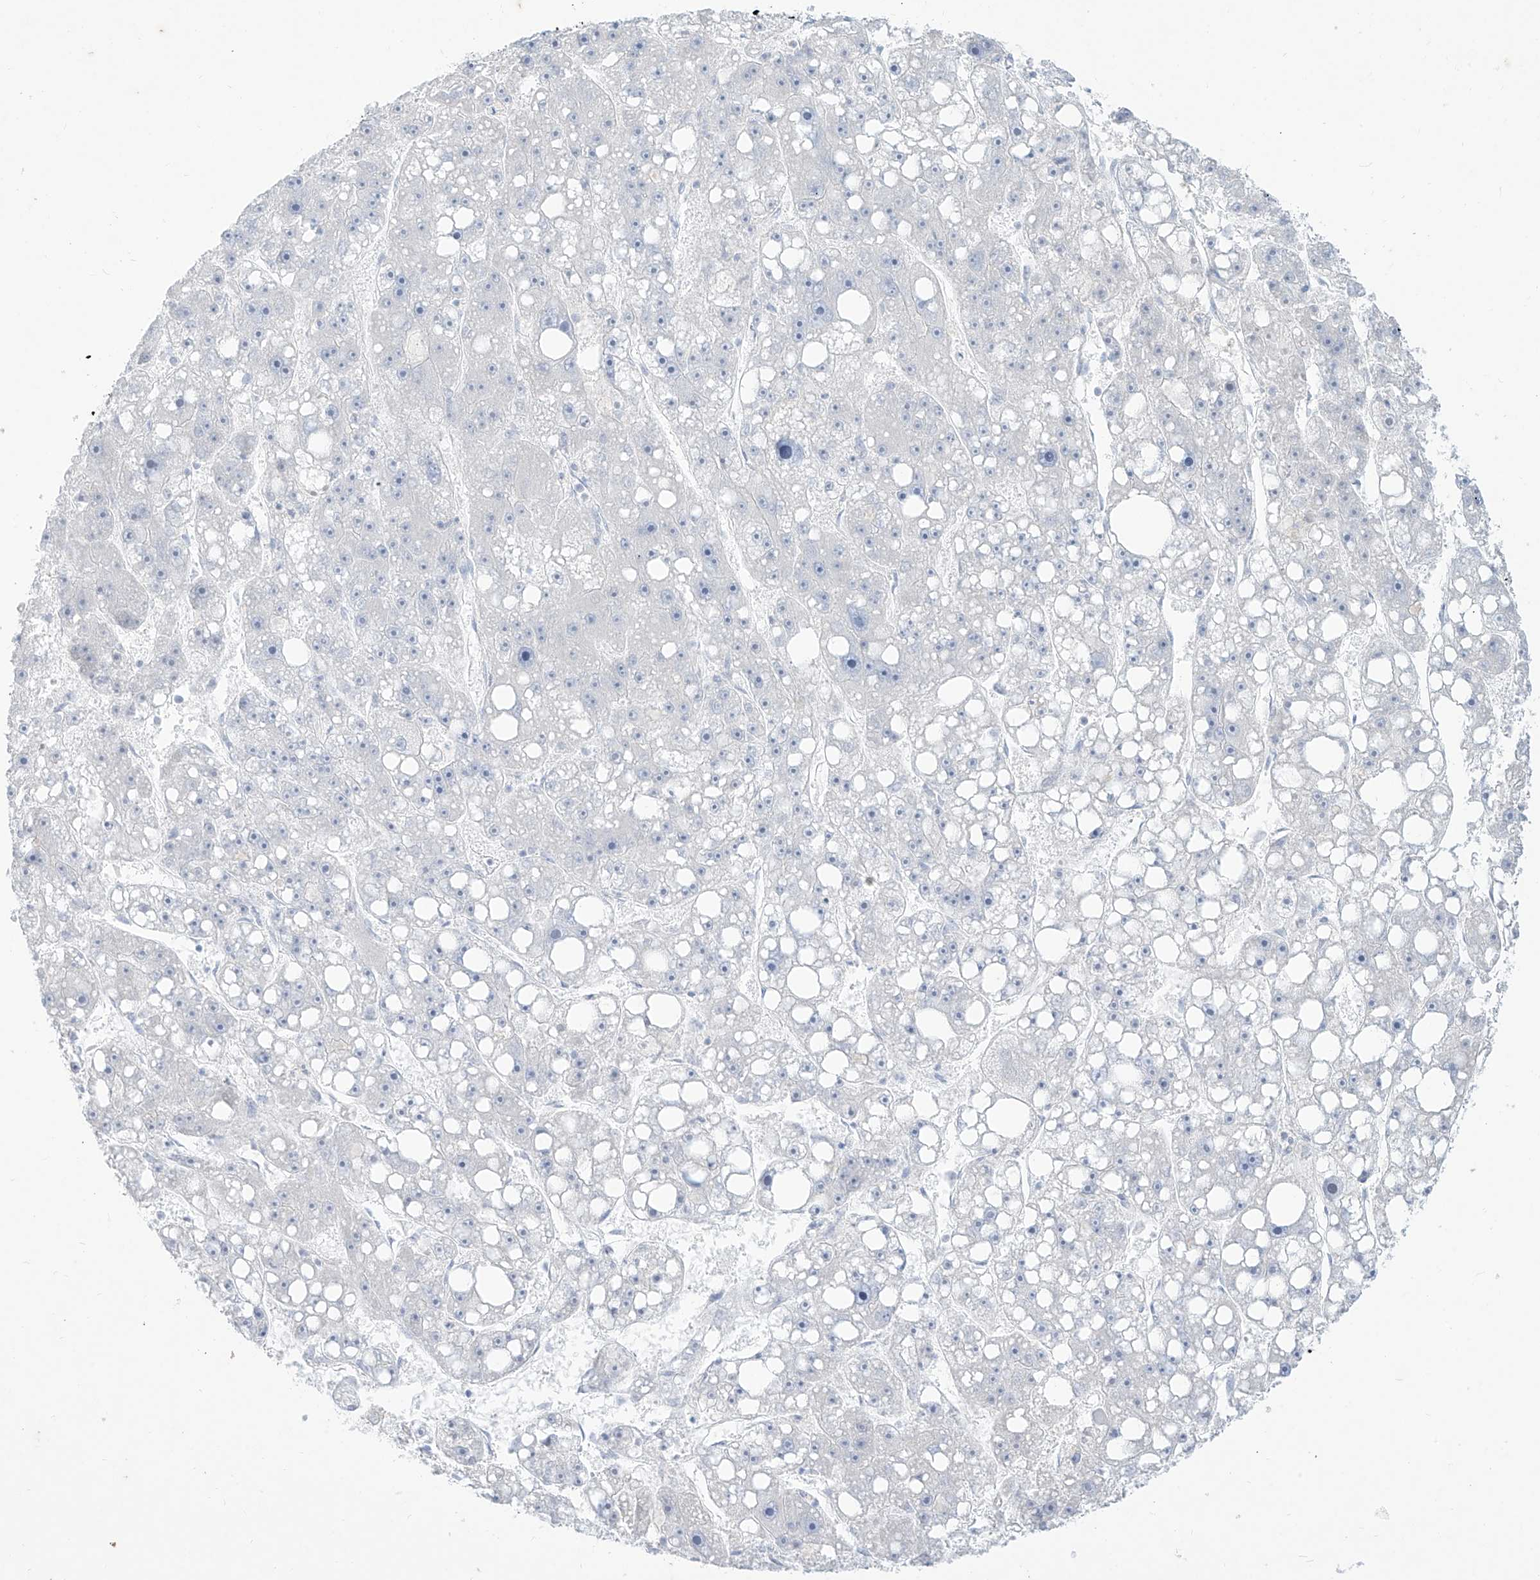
{"staining": {"intensity": "negative", "quantity": "none", "location": "none"}, "tissue": "liver cancer", "cell_type": "Tumor cells", "image_type": "cancer", "snomed": [{"axis": "morphology", "description": "Carcinoma, Hepatocellular, NOS"}, {"axis": "topography", "description": "Liver"}], "caption": "High power microscopy histopathology image of an immunohistochemistry (IHC) image of liver cancer (hepatocellular carcinoma), revealing no significant positivity in tumor cells.", "gene": "TGM4", "patient": {"sex": "female", "age": 61}}